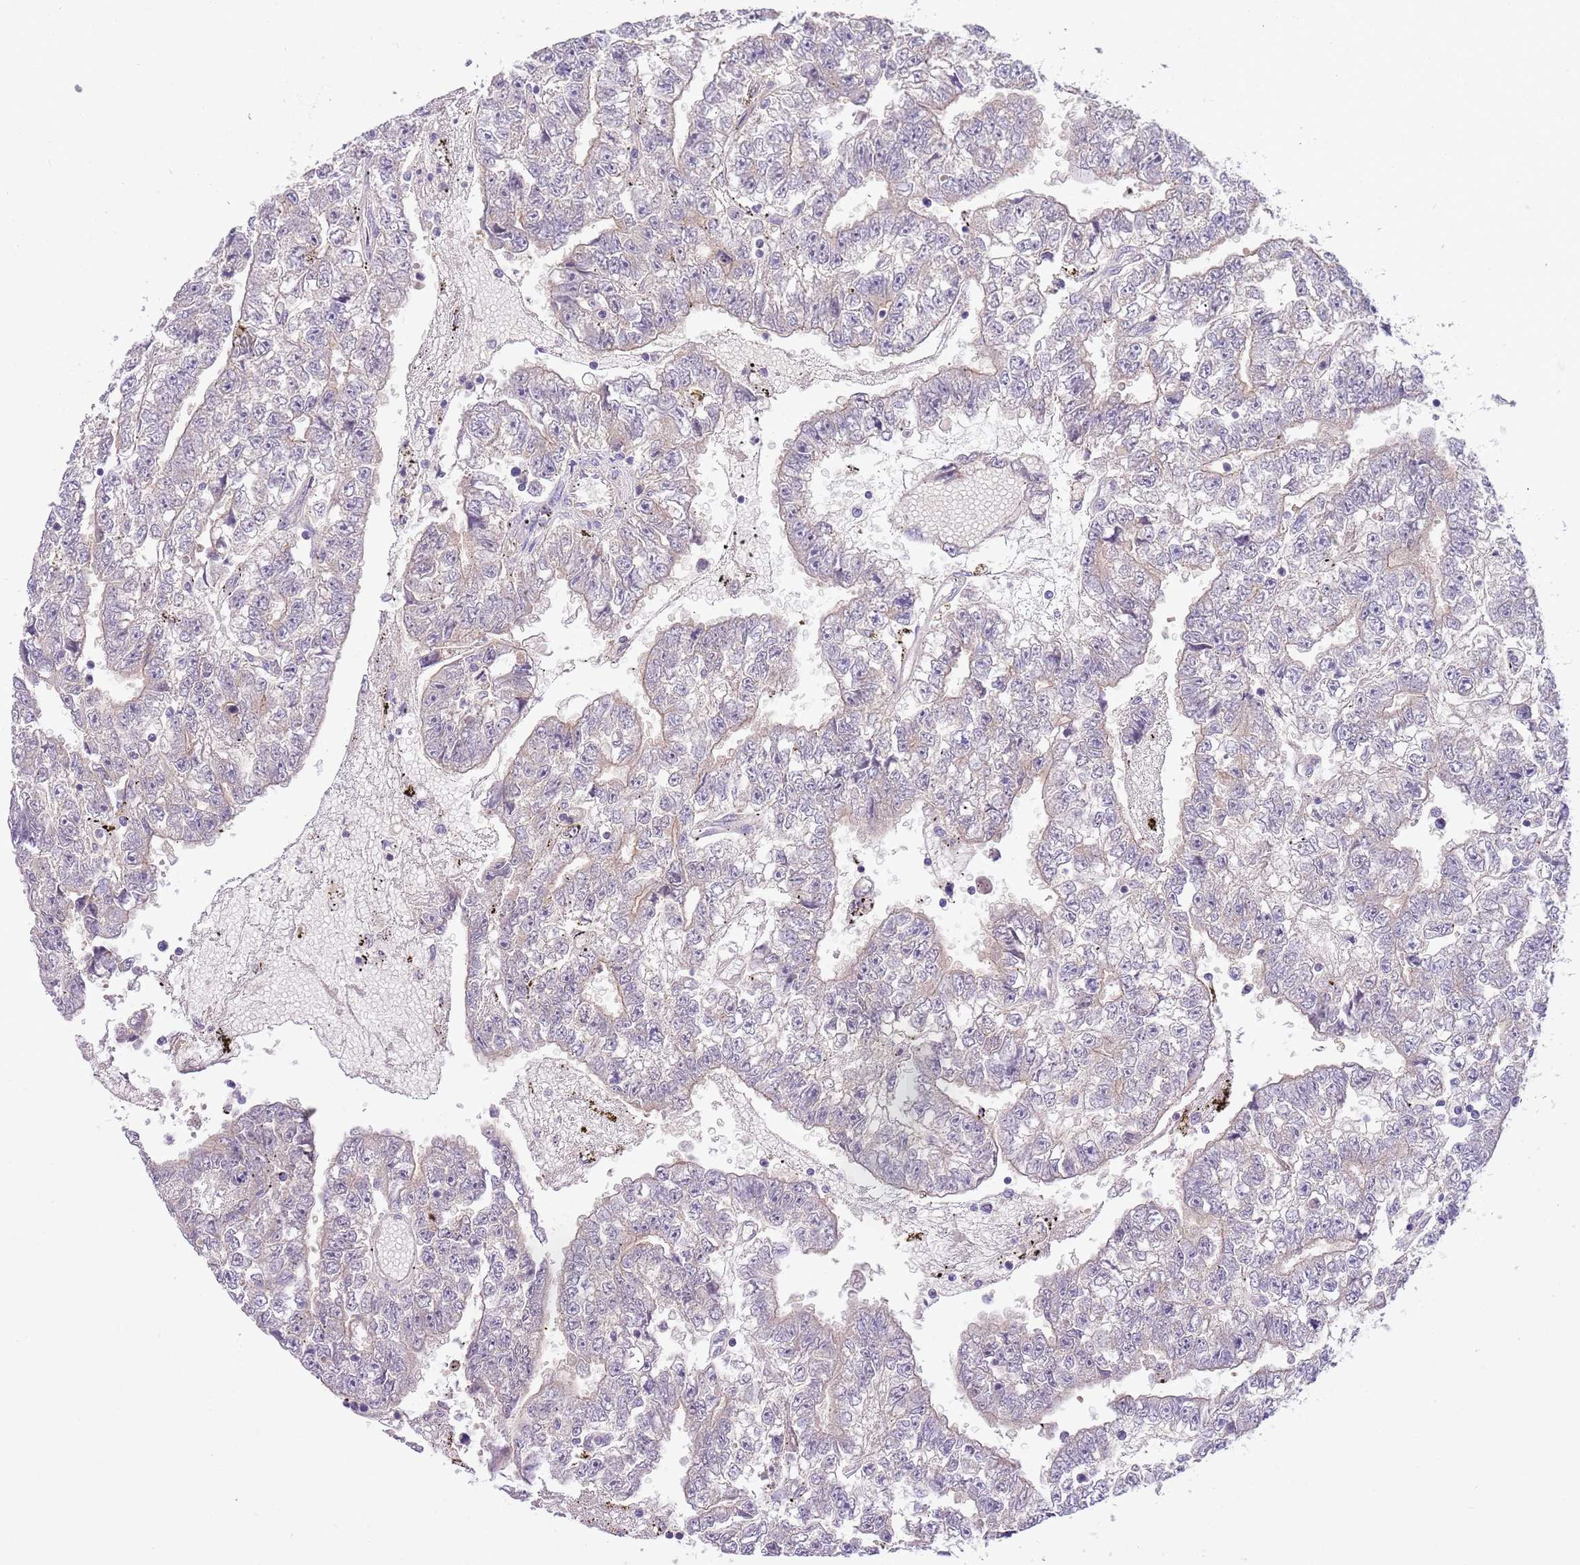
{"staining": {"intensity": "weak", "quantity": "<25%", "location": "cytoplasmic/membranous"}, "tissue": "testis cancer", "cell_type": "Tumor cells", "image_type": "cancer", "snomed": [{"axis": "morphology", "description": "Carcinoma, Embryonal, NOS"}, {"axis": "topography", "description": "Testis"}], "caption": "Protein analysis of embryonal carcinoma (testis) displays no significant expression in tumor cells.", "gene": "CFAP73", "patient": {"sex": "male", "age": 25}}